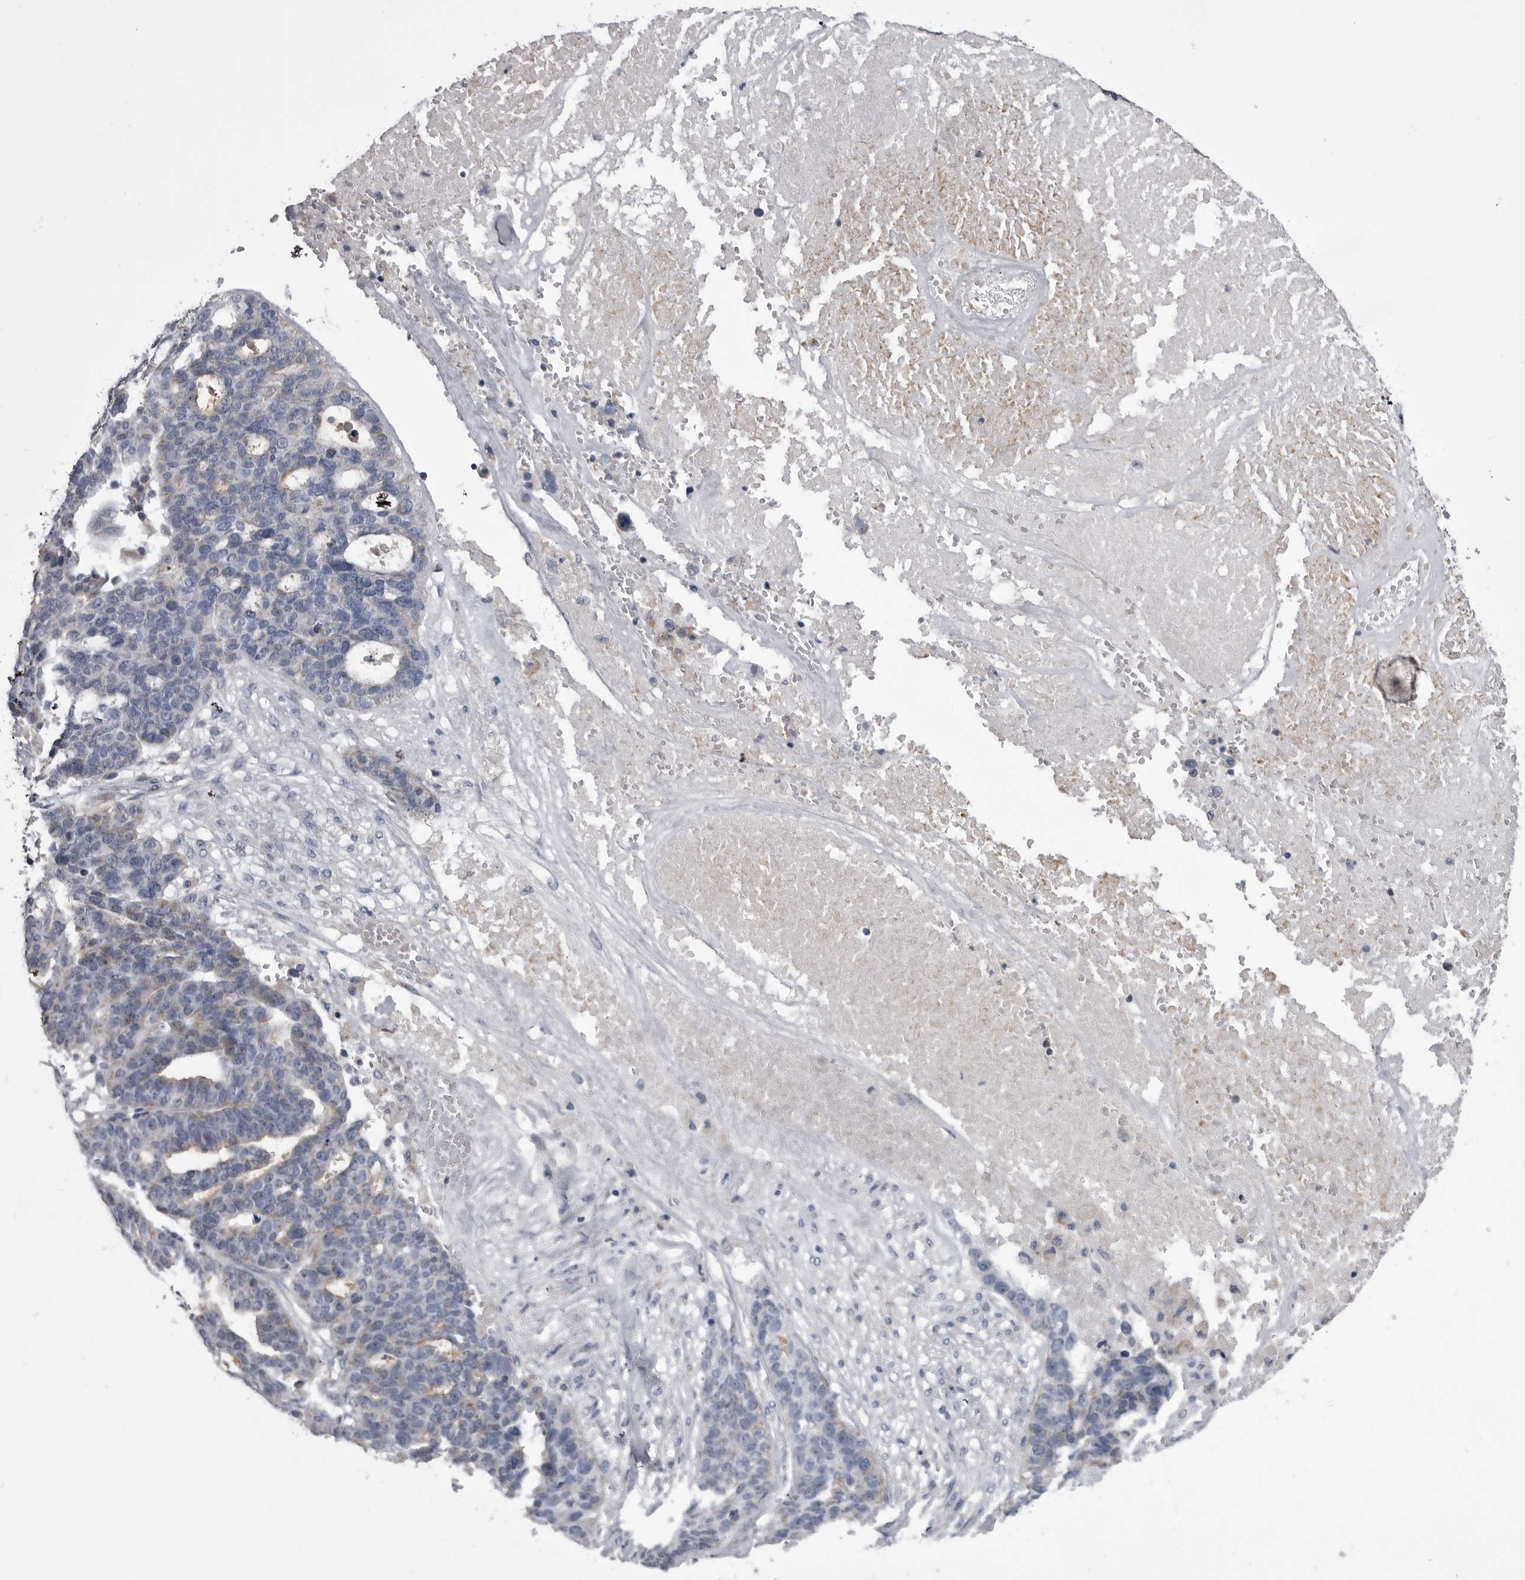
{"staining": {"intensity": "negative", "quantity": "none", "location": "none"}, "tissue": "ovarian cancer", "cell_type": "Tumor cells", "image_type": "cancer", "snomed": [{"axis": "morphology", "description": "Cystadenocarcinoma, serous, NOS"}, {"axis": "topography", "description": "Ovary"}], "caption": "Ovarian cancer was stained to show a protein in brown. There is no significant expression in tumor cells.", "gene": "OPLAH", "patient": {"sex": "female", "age": 59}}